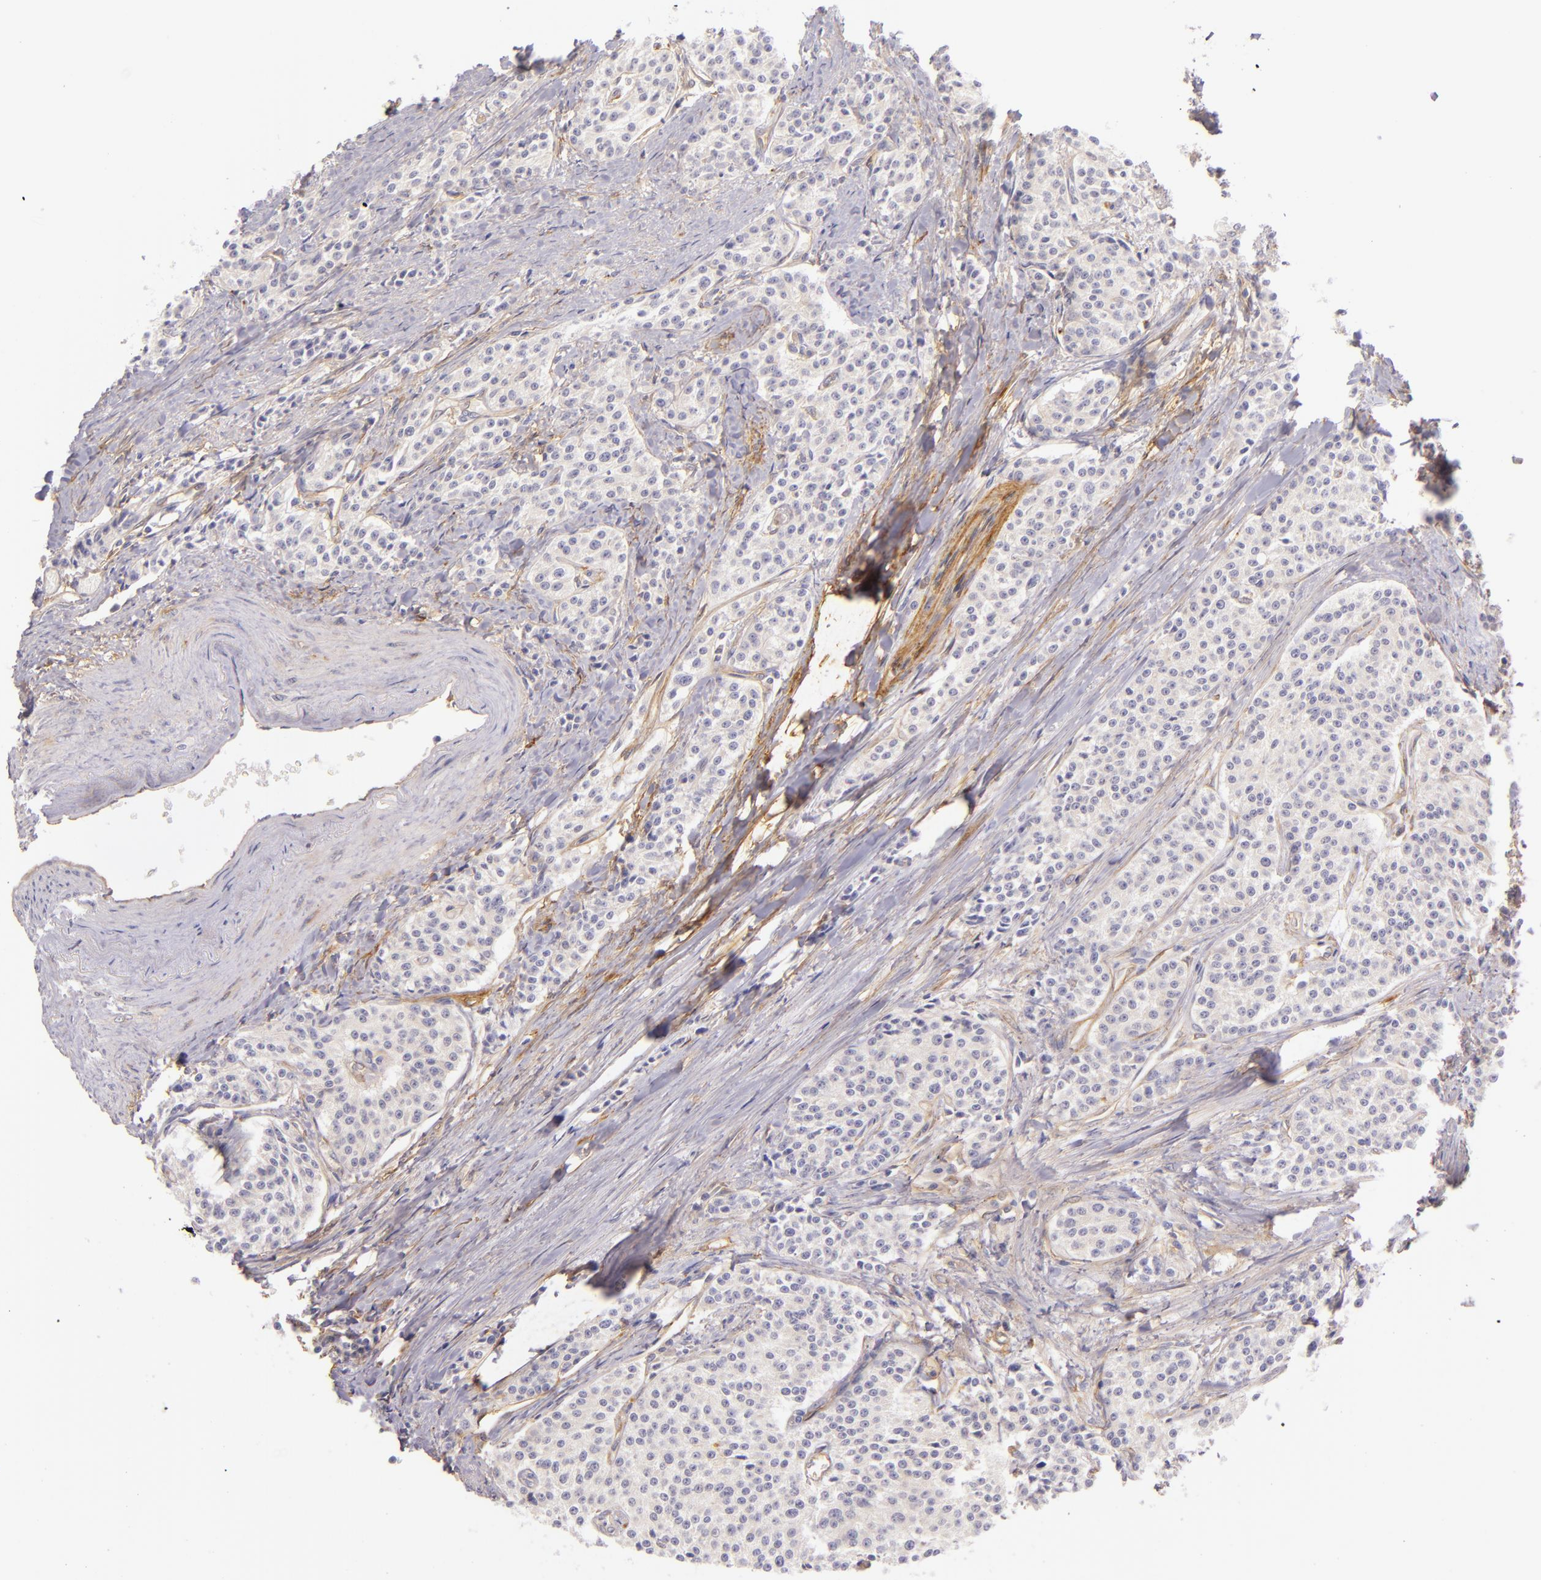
{"staining": {"intensity": "negative", "quantity": "none", "location": "none"}, "tissue": "carcinoid", "cell_type": "Tumor cells", "image_type": "cancer", "snomed": [{"axis": "morphology", "description": "Carcinoid, malignant, NOS"}, {"axis": "topography", "description": "Stomach"}], "caption": "Tumor cells show no significant staining in malignant carcinoid.", "gene": "CTSF", "patient": {"sex": "female", "age": 76}}